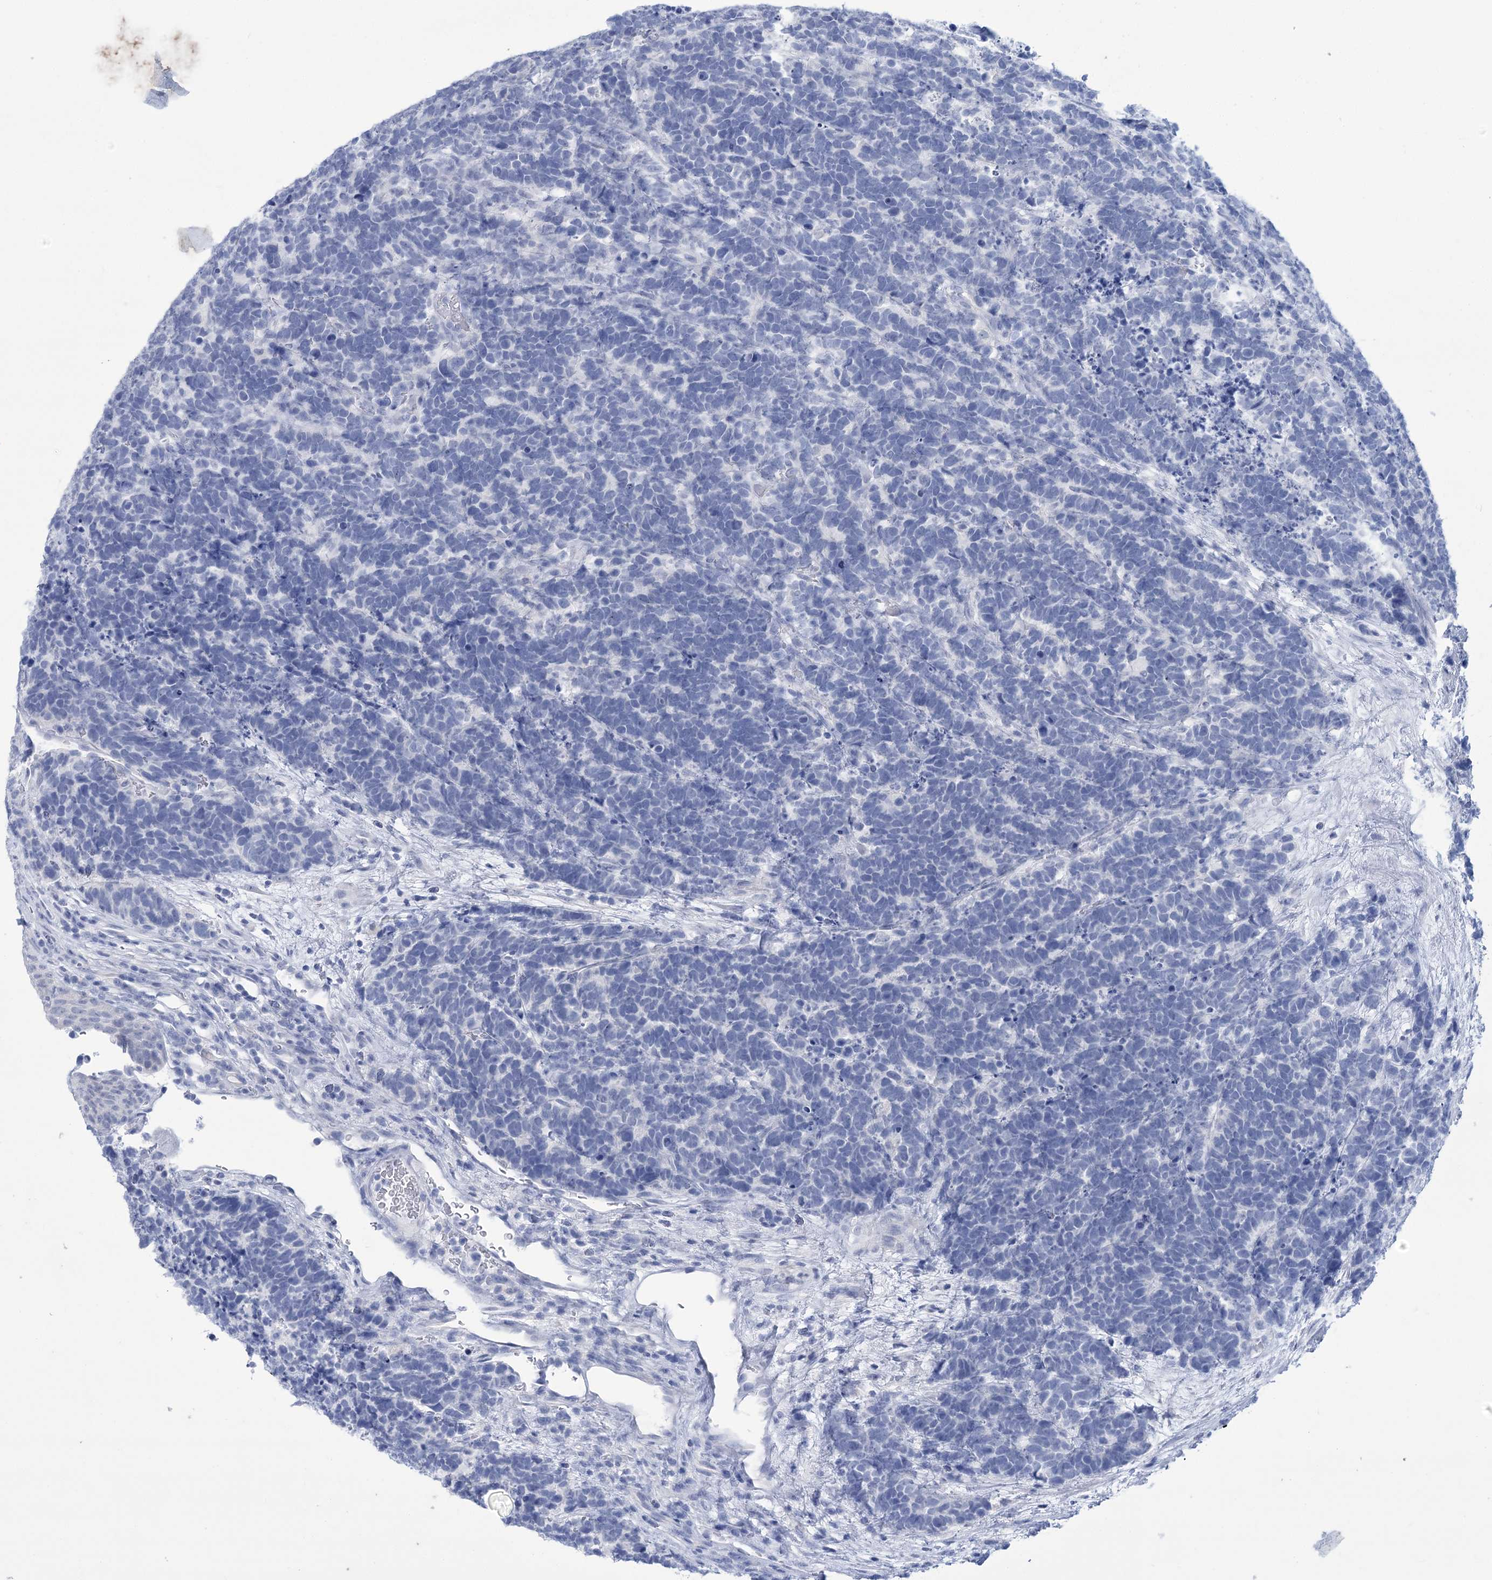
{"staining": {"intensity": "negative", "quantity": "none", "location": "none"}, "tissue": "carcinoid", "cell_type": "Tumor cells", "image_type": "cancer", "snomed": [{"axis": "morphology", "description": "Carcinoma, NOS"}, {"axis": "morphology", "description": "Carcinoid, malignant, NOS"}, {"axis": "topography", "description": "Urinary bladder"}], "caption": "There is no significant positivity in tumor cells of carcinoid.", "gene": "PBLD", "patient": {"sex": "male", "age": 57}}